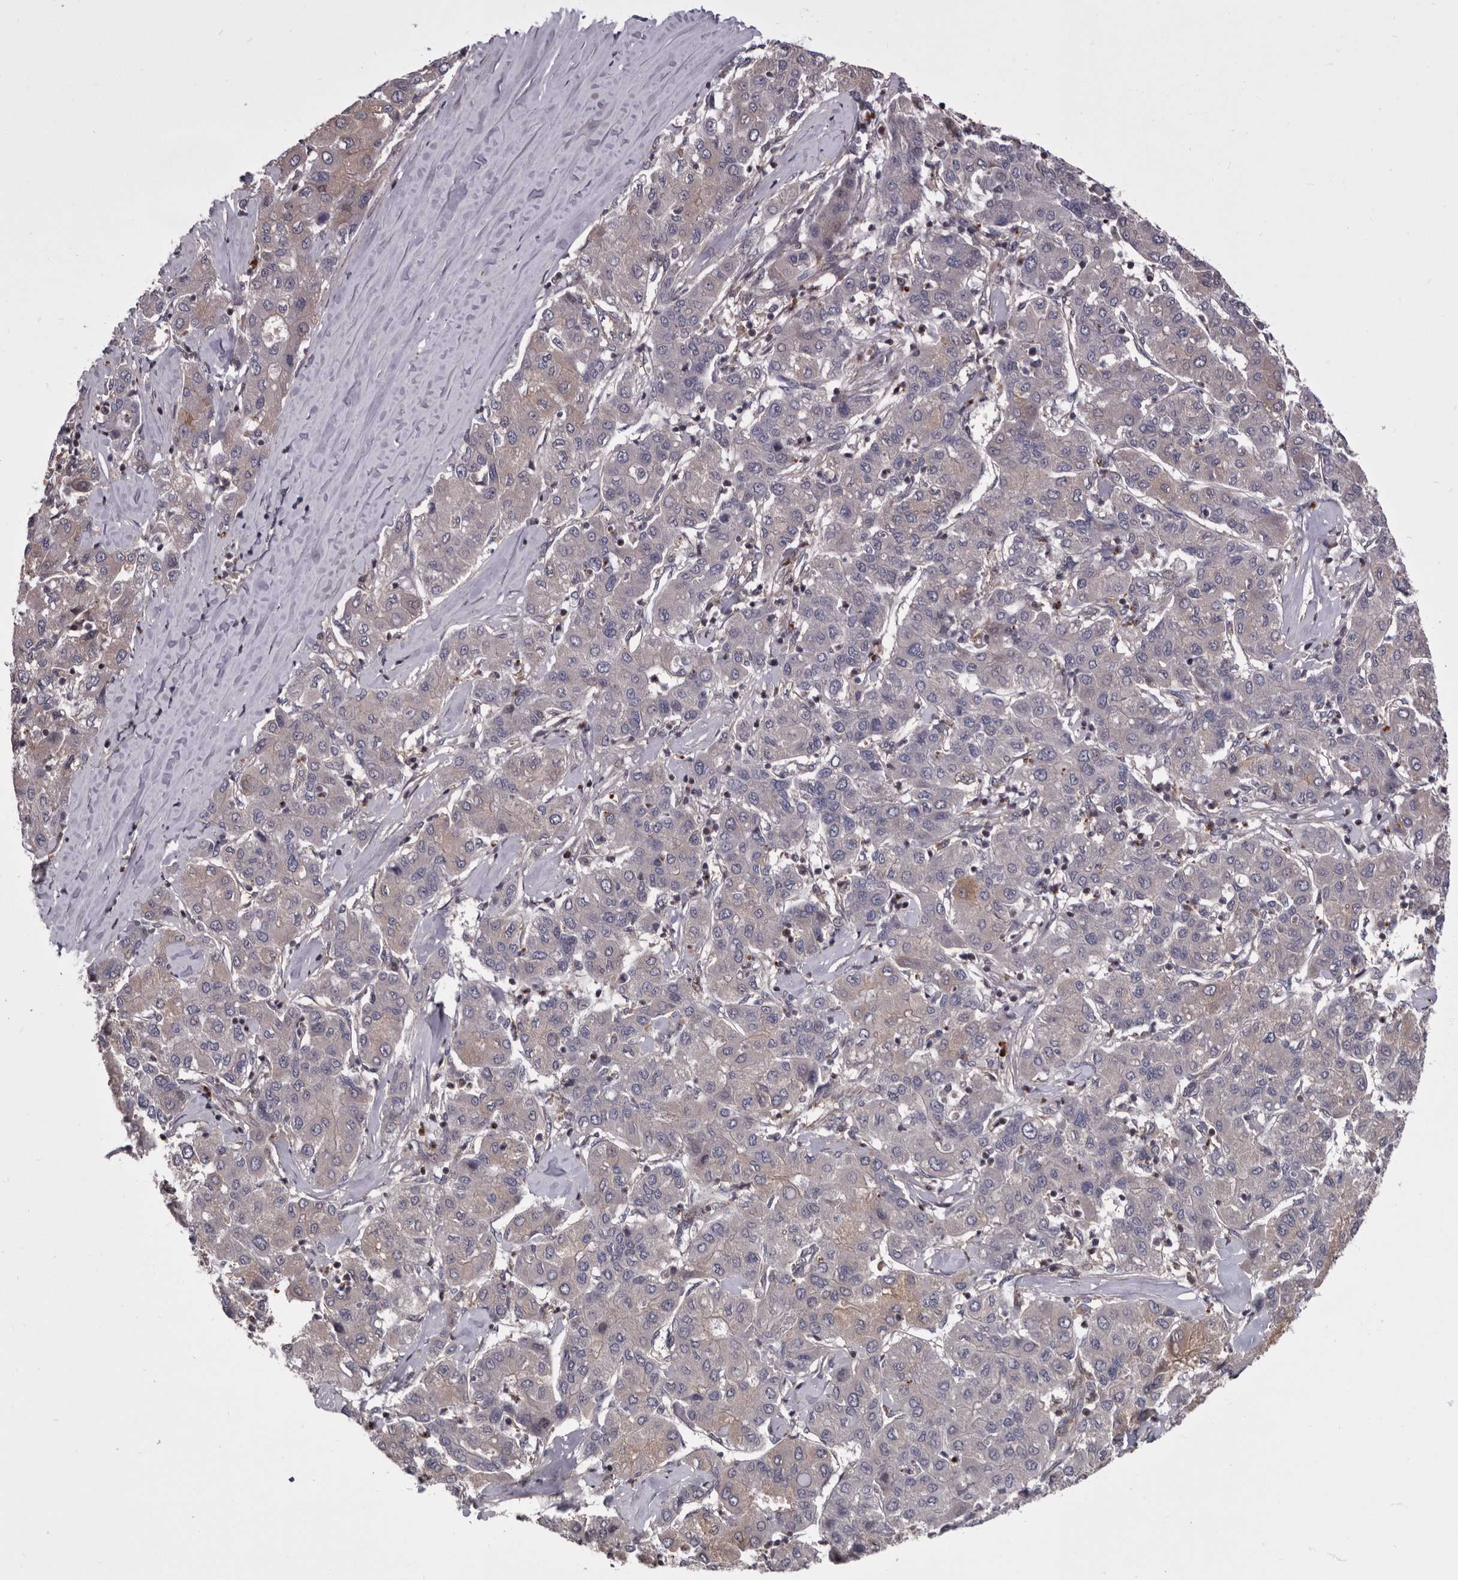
{"staining": {"intensity": "weak", "quantity": "<25%", "location": "cytoplasmic/membranous"}, "tissue": "liver cancer", "cell_type": "Tumor cells", "image_type": "cancer", "snomed": [{"axis": "morphology", "description": "Carcinoma, Hepatocellular, NOS"}, {"axis": "topography", "description": "Liver"}], "caption": "Tumor cells are negative for brown protein staining in liver hepatocellular carcinoma. The staining is performed using DAB (3,3'-diaminobenzidine) brown chromogen with nuclei counter-stained in using hematoxylin.", "gene": "FGFR4", "patient": {"sex": "male", "age": 65}}